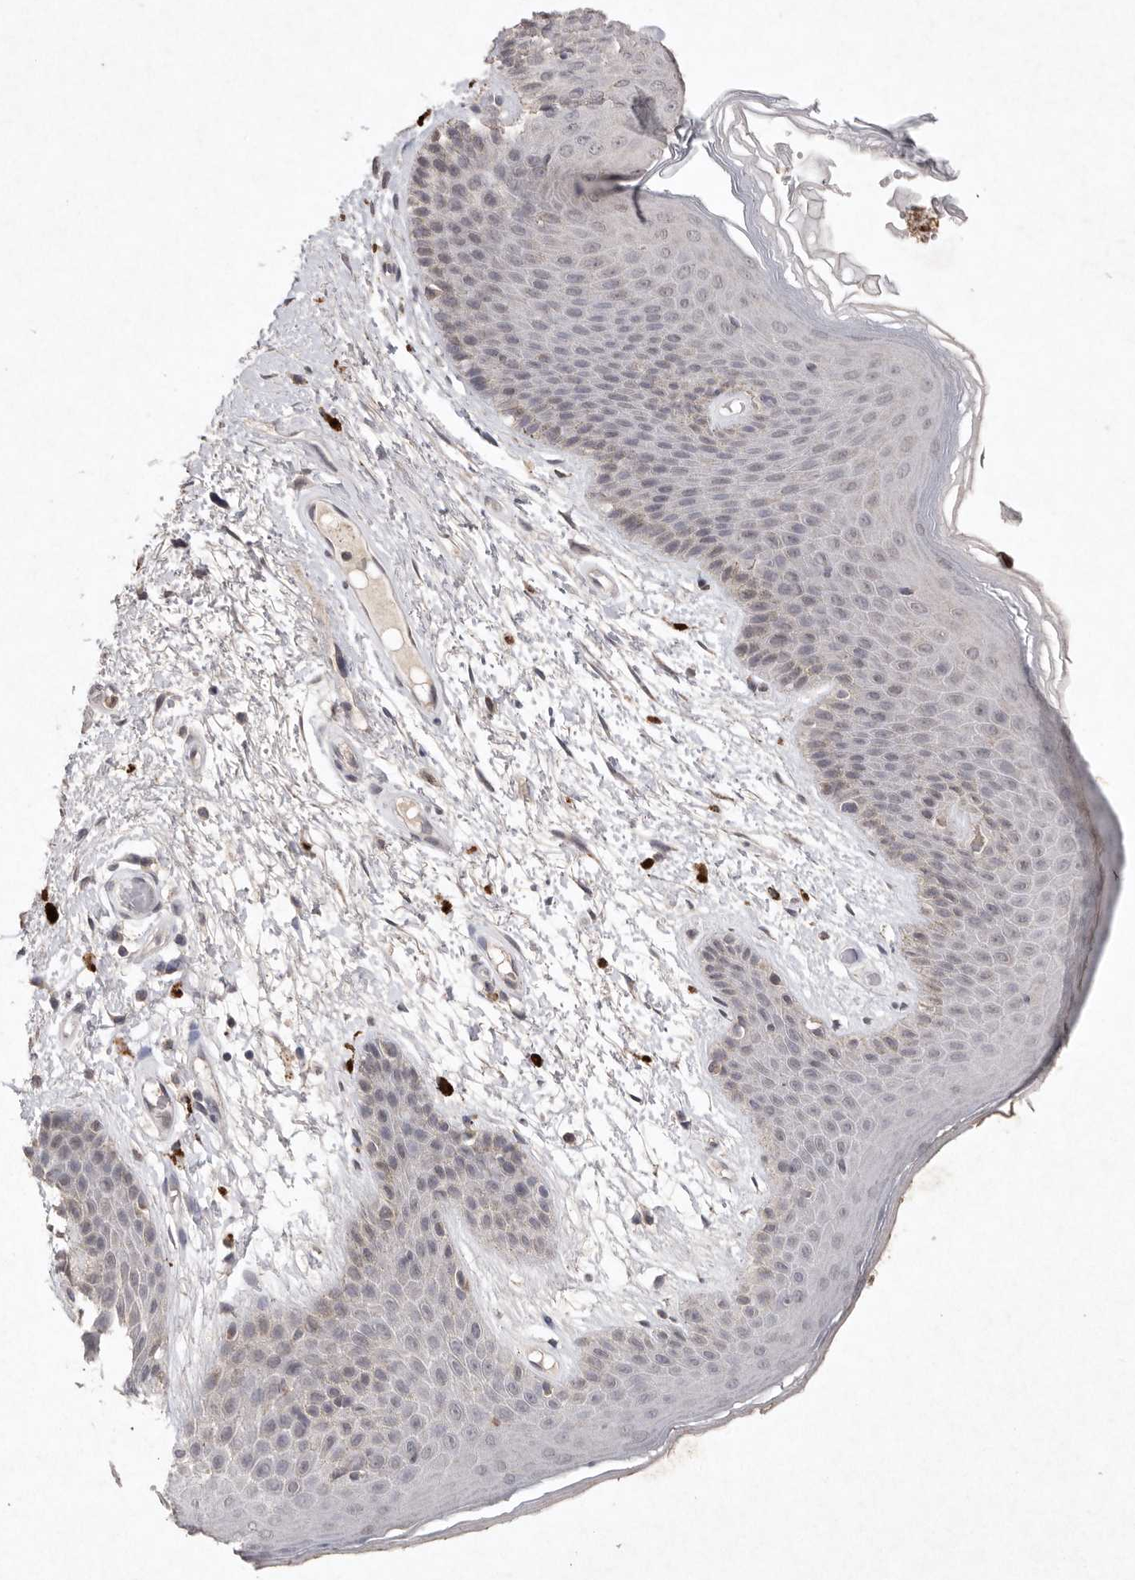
{"staining": {"intensity": "moderate", "quantity": "<25%", "location": "cytoplasmic/membranous"}, "tissue": "skin", "cell_type": "Epidermal cells", "image_type": "normal", "snomed": [{"axis": "morphology", "description": "Normal tissue, NOS"}, {"axis": "topography", "description": "Anal"}], "caption": "A high-resolution histopathology image shows immunohistochemistry staining of benign skin, which displays moderate cytoplasmic/membranous staining in approximately <25% of epidermal cells.", "gene": "APLNR", "patient": {"sex": "male", "age": 74}}